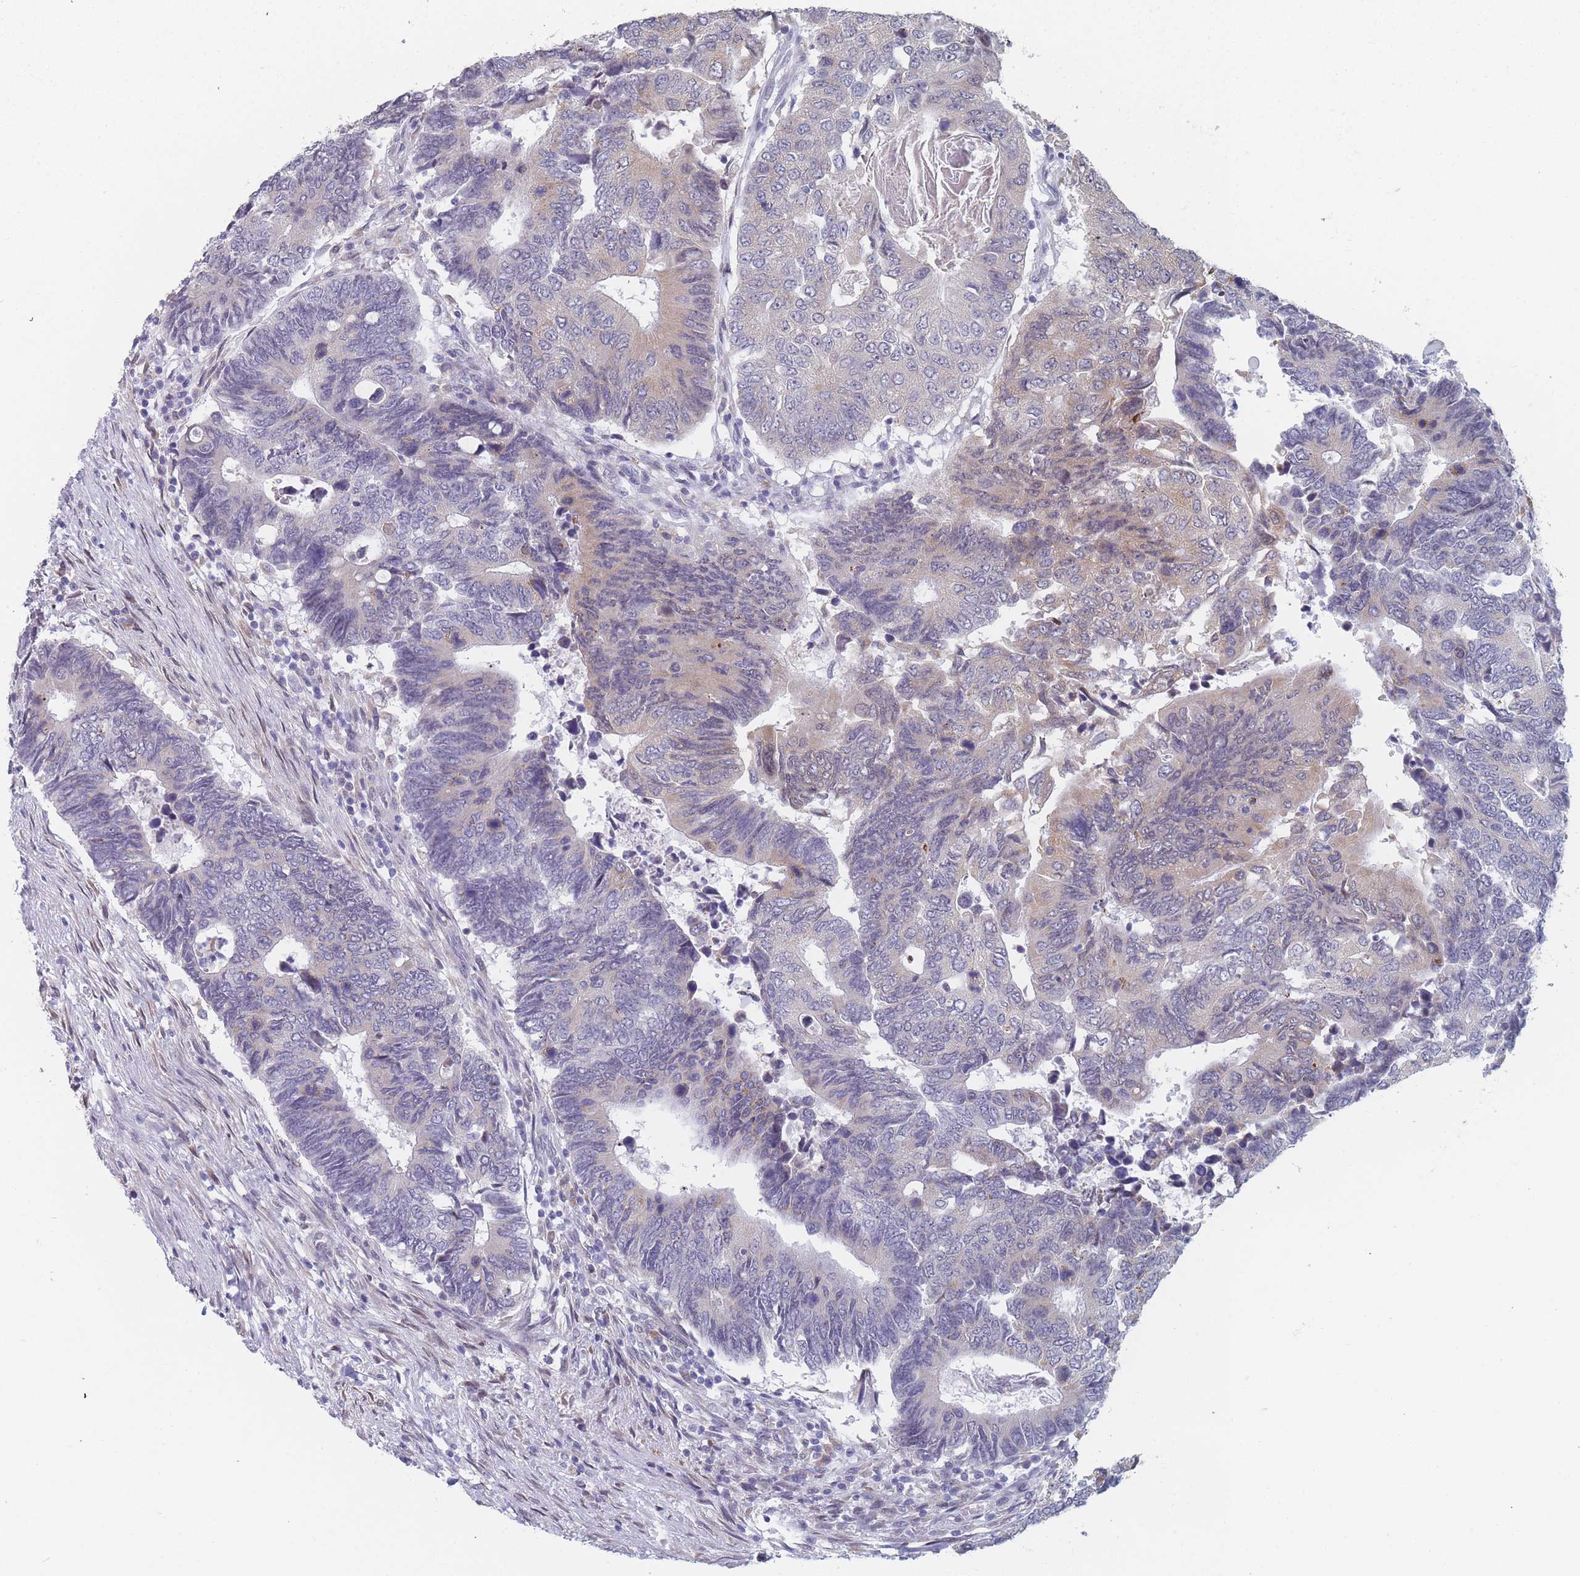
{"staining": {"intensity": "moderate", "quantity": "<25%", "location": "cytoplasmic/membranous"}, "tissue": "colorectal cancer", "cell_type": "Tumor cells", "image_type": "cancer", "snomed": [{"axis": "morphology", "description": "Adenocarcinoma, NOS"}, {"axis": "topography", "description": "Colon"}], "caption": "This is a photomicrograph of IHC staining of colorectal cancer, which shows moderate positivity in the cytoplasmic/membranous of tumor cells.", "gene": "TMED10", "patient": {"sex": "male", "age": 87}}